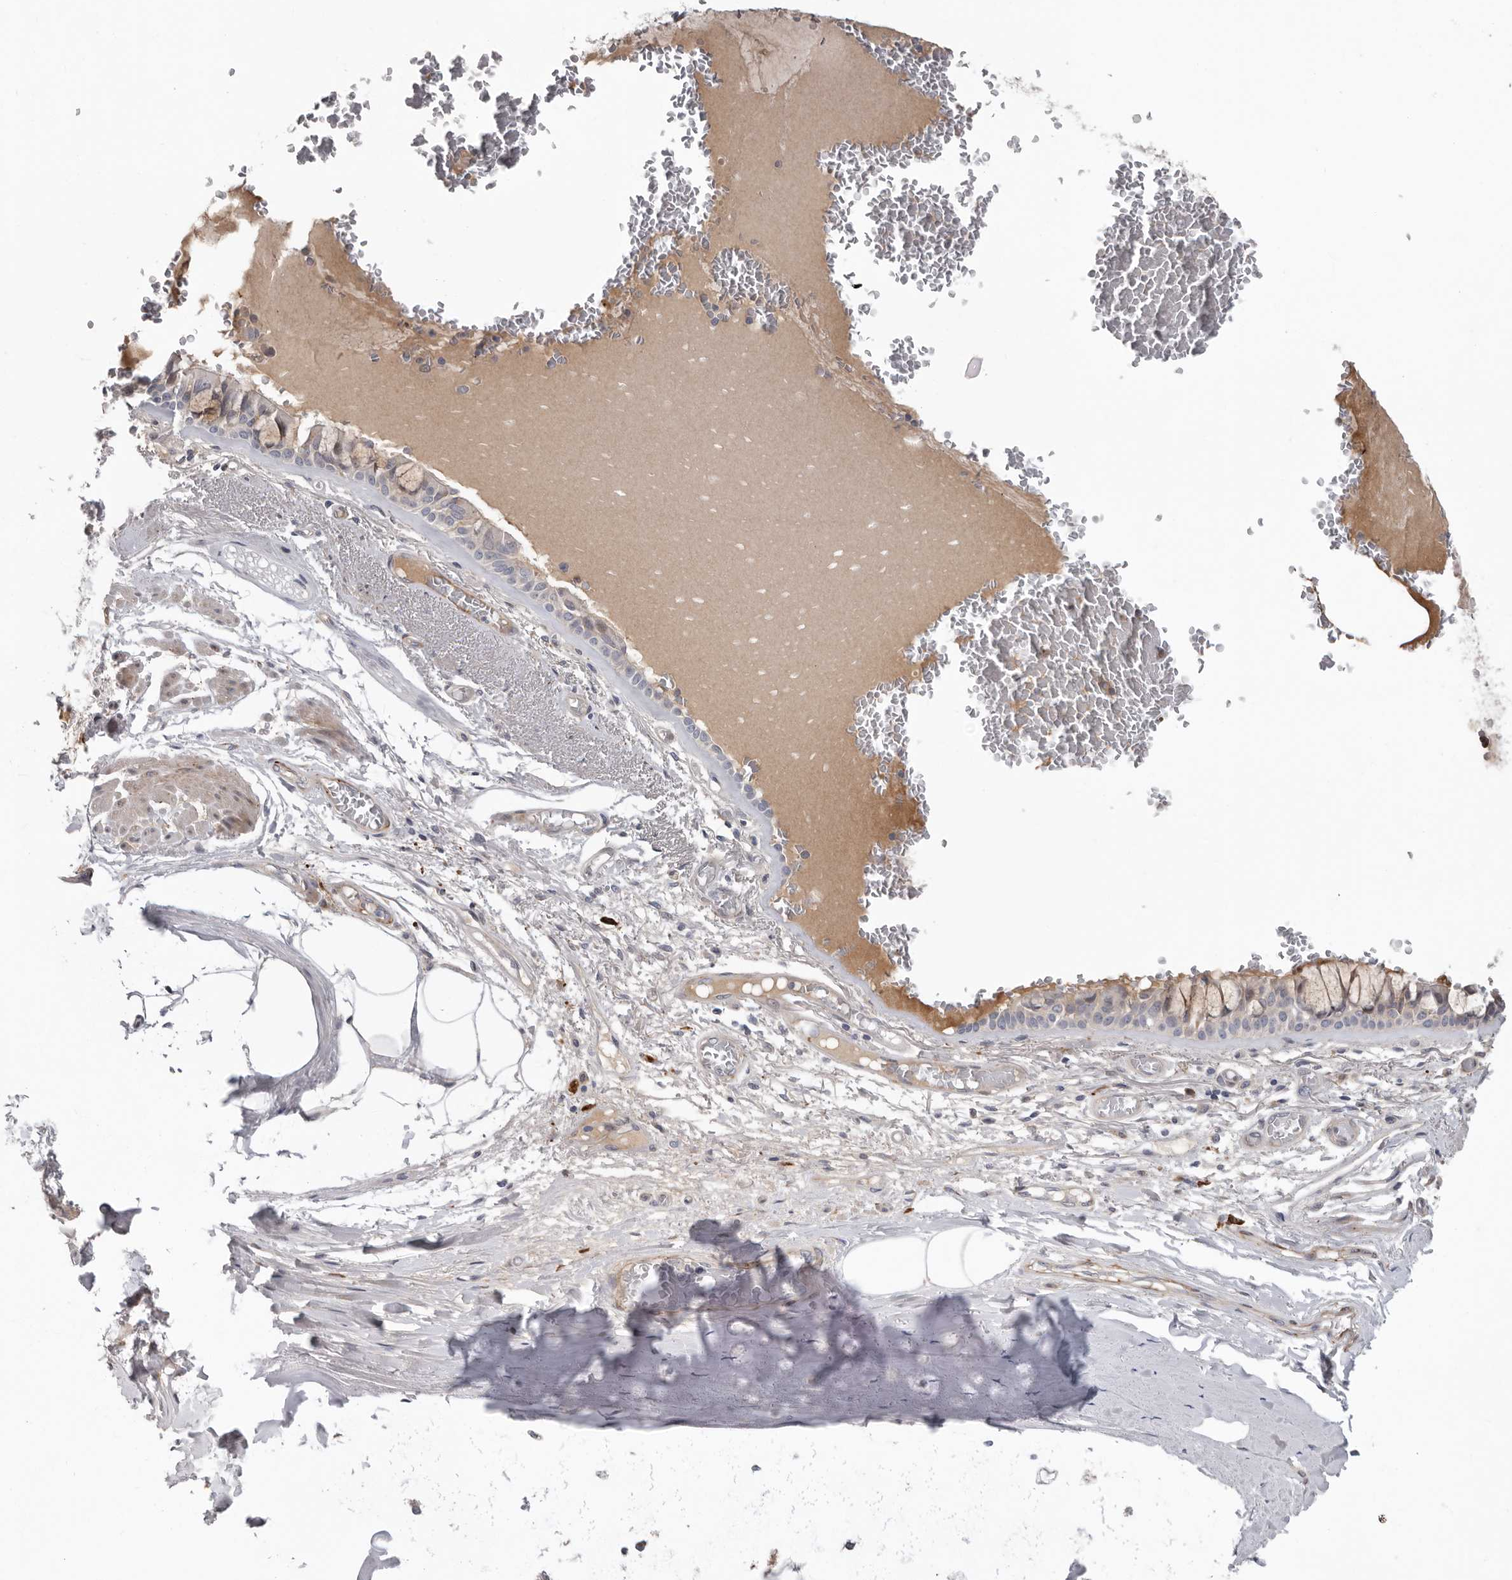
{"staining": {"intensity": "weak", "quantity": "<25%", "location": "cytoplasmic/membranous"}, "tissue": "bronchus", "cell_type": "Respiratory epithelial cells", "image_type": "normal", "snomed": [{"axis": "morphology", "description": "Normal tissue, NOS"}, {"axis": "topography", "description": "Bronchus"}], "caption": "Immunohistochemistry (IHC) histopathology image of benign bronchus stained for a protein (brown), which reveals no expression in respiratory epithelial cells.", "gene": "ATXN3L", "patient": {"sex": "male", "age": 66}}